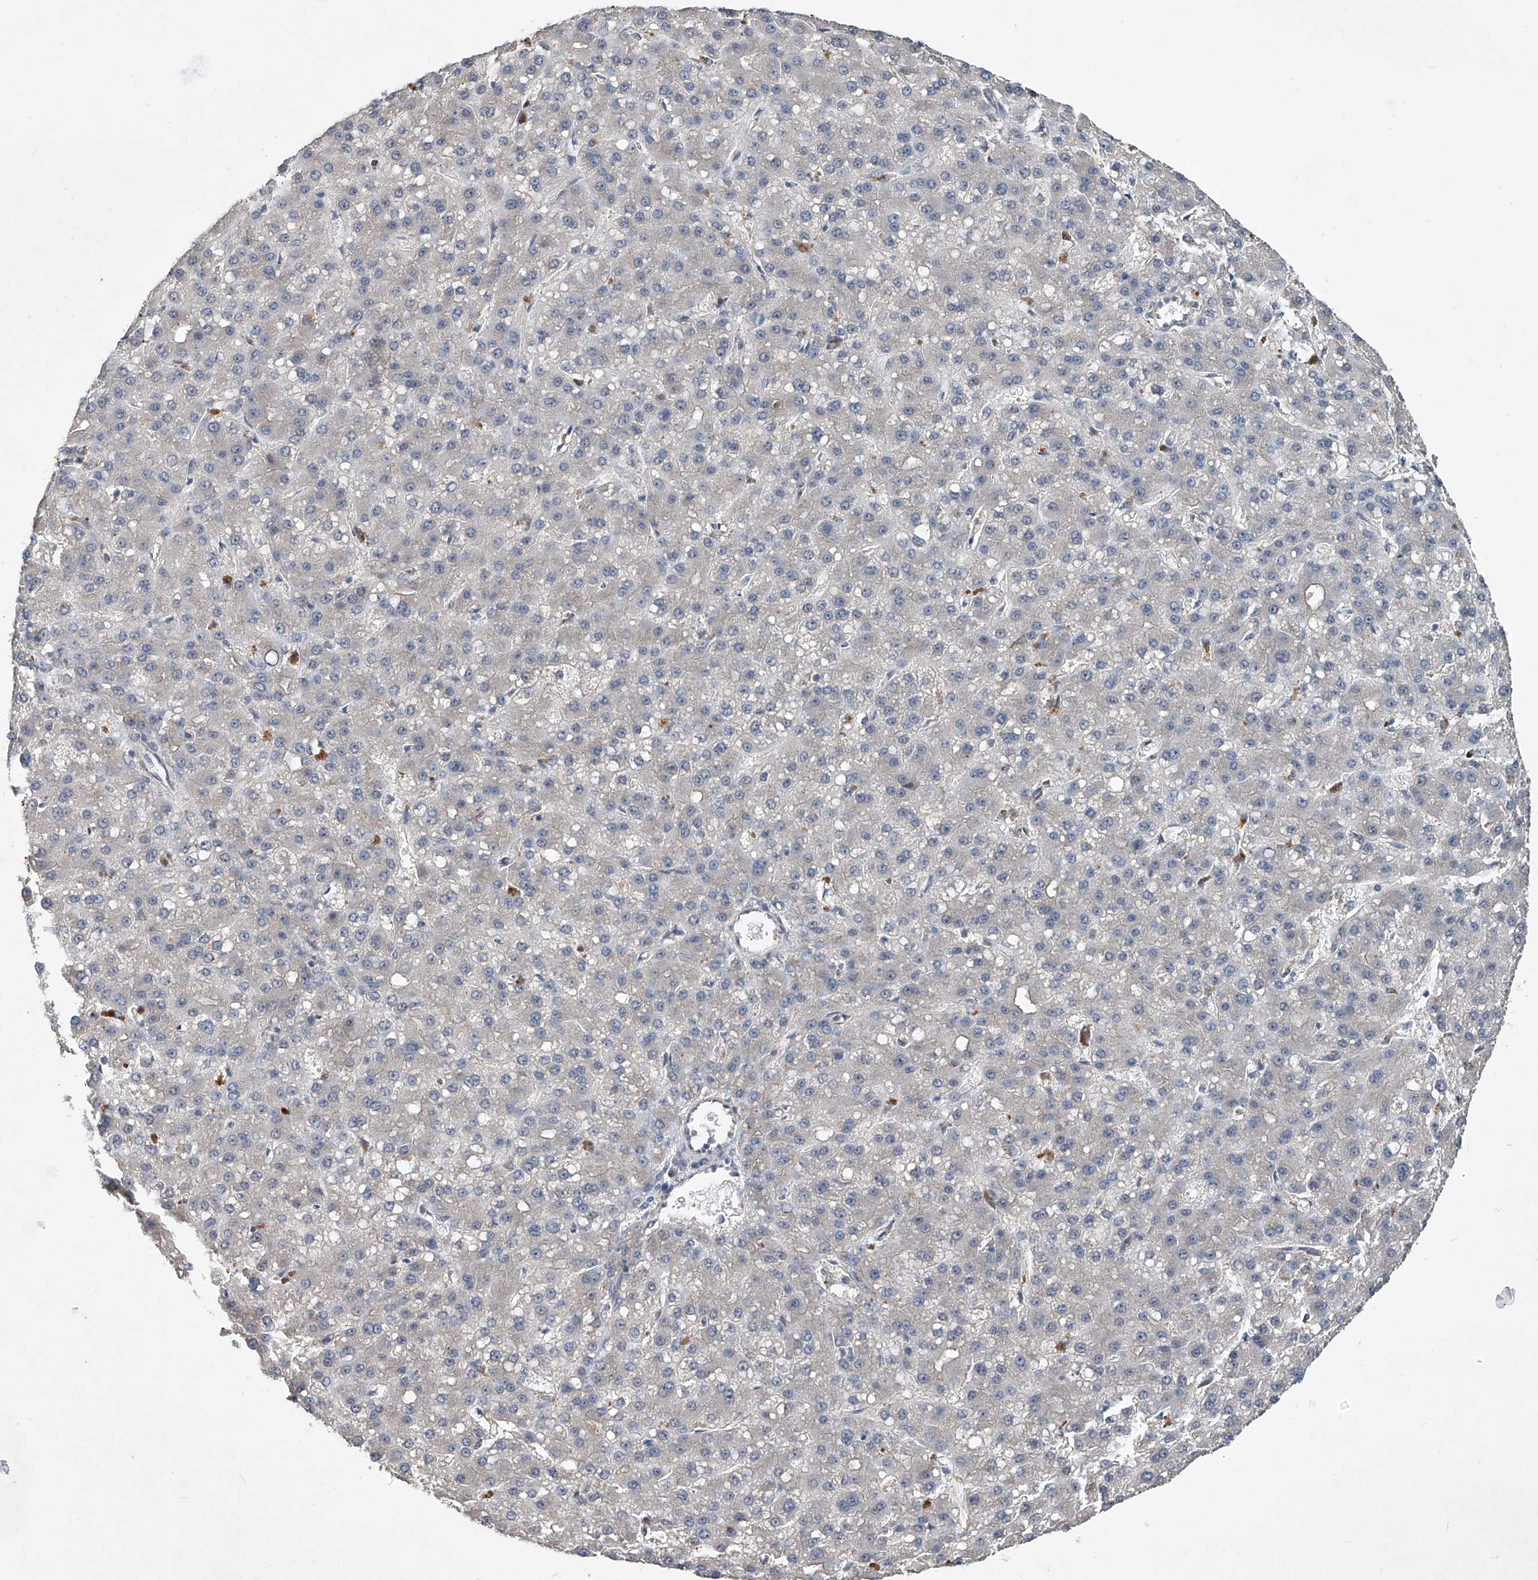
{"staining": {"intensity": "negative", "quantity": "none", "location": "none"}, "tissue": "liver cancer", "cell_type": "Tumor cells", "image_type": "cancer", "snomed": [{"axis": "morphology", "description": "Carcinoma, Hepatocellular, NOS"}, {"axis": "topography", "description": "Liver"}], "caption": "High power microscopy image of an immunohistochemistry micrograph of liver cancer (hepatocellular carcinoma), revealing no significant expression in tumor cells.", "gene": "PCSK5", "patient": {"sex": "male", "age": 67}}